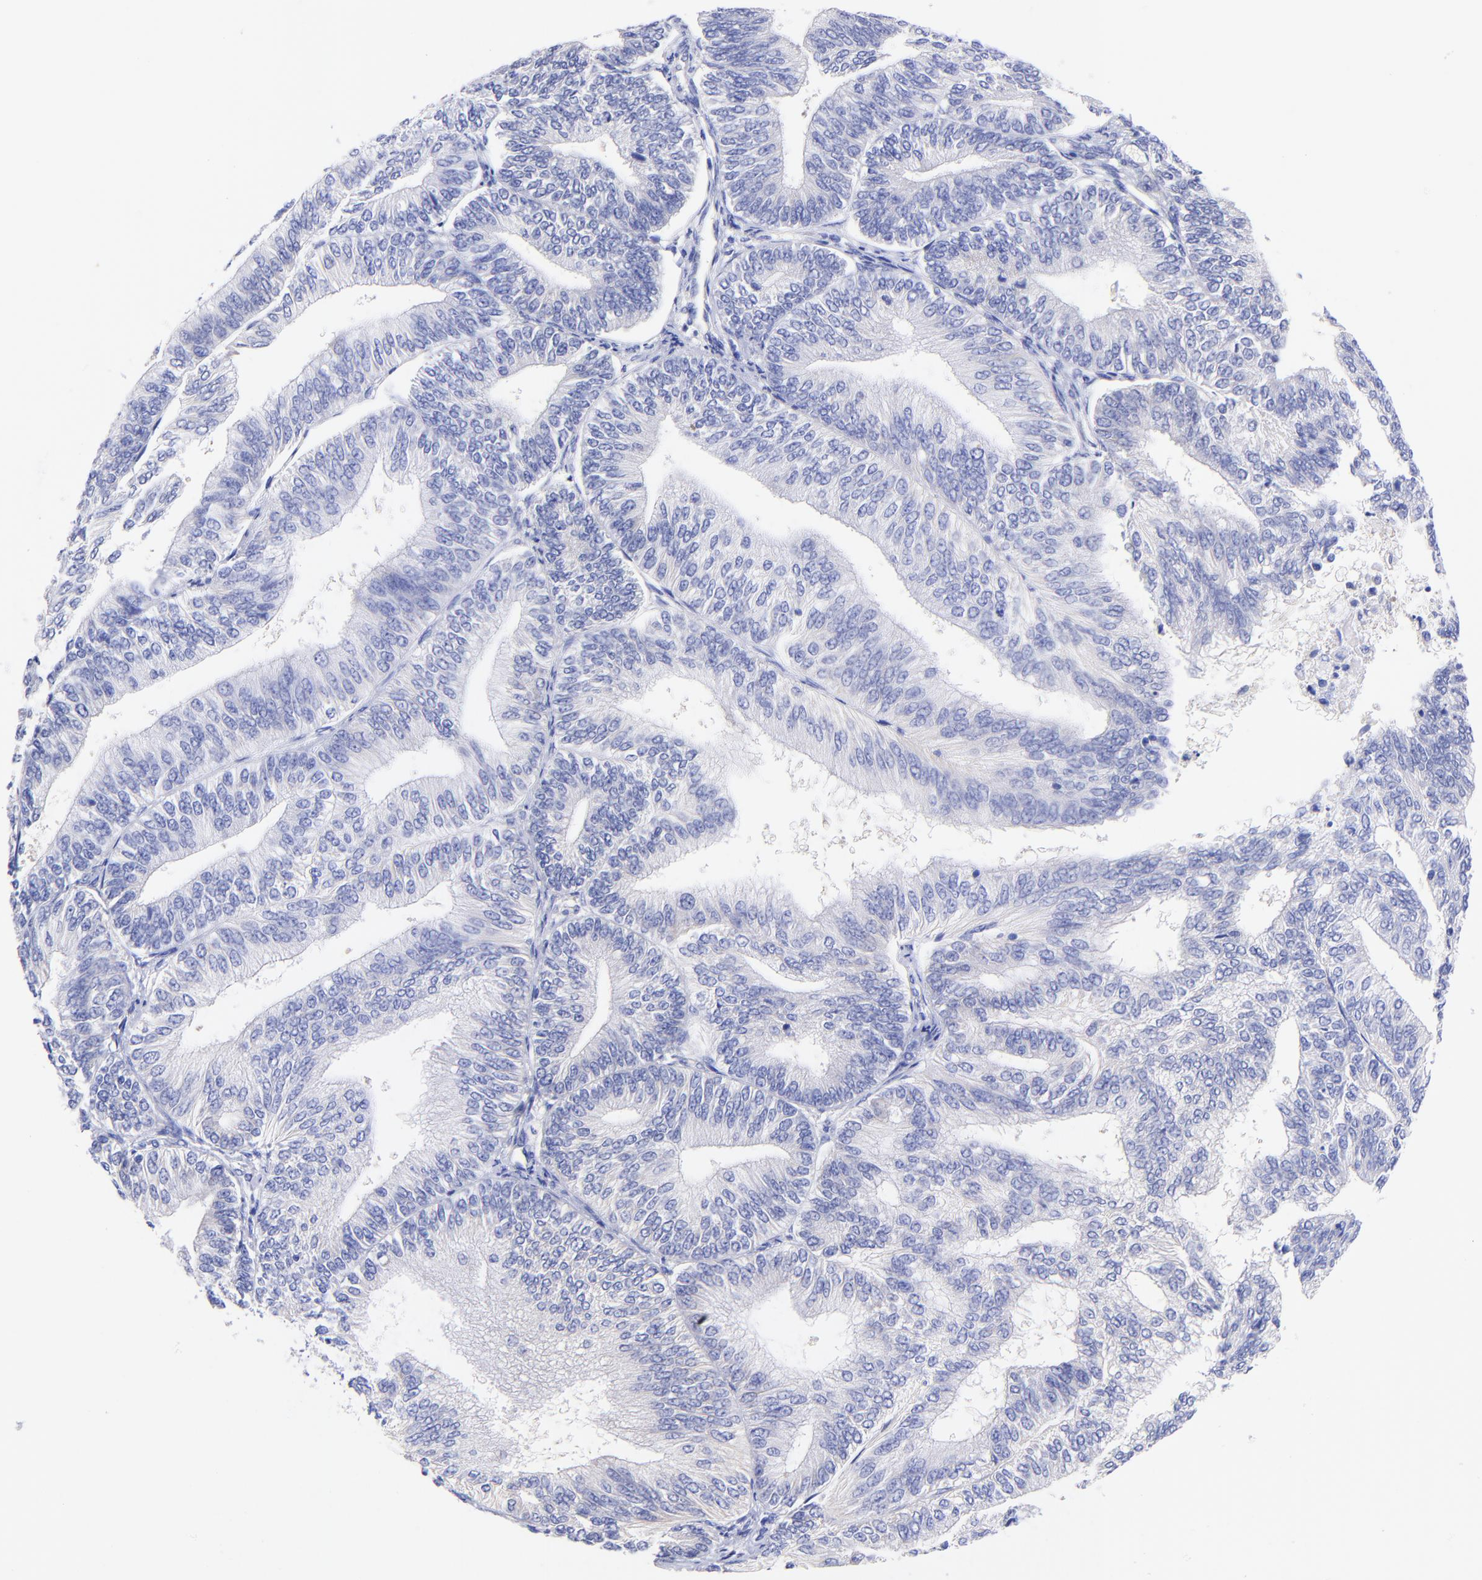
{"staining": {"intensity": "negative", "quantity": "none", "location": "none"}, "tissue": "endometrial cancer", "cell_type": "Tumor cells", "image_type": "cancer", "snomed": [{"axis": "morphology", "description": "Adenocarcinoma, NOS"}, {"axis": "topography", "description": "Endometrium"}], "caption": "Tumor cells are negative for brown protein staining in adenocarcinoma (endometrial). The staining is performed using DAB brown chromogen with nuclei counter-stained in using hematoxylin.", "gene": "GPHN", "patient": {"sex": "female", "age": 55}}